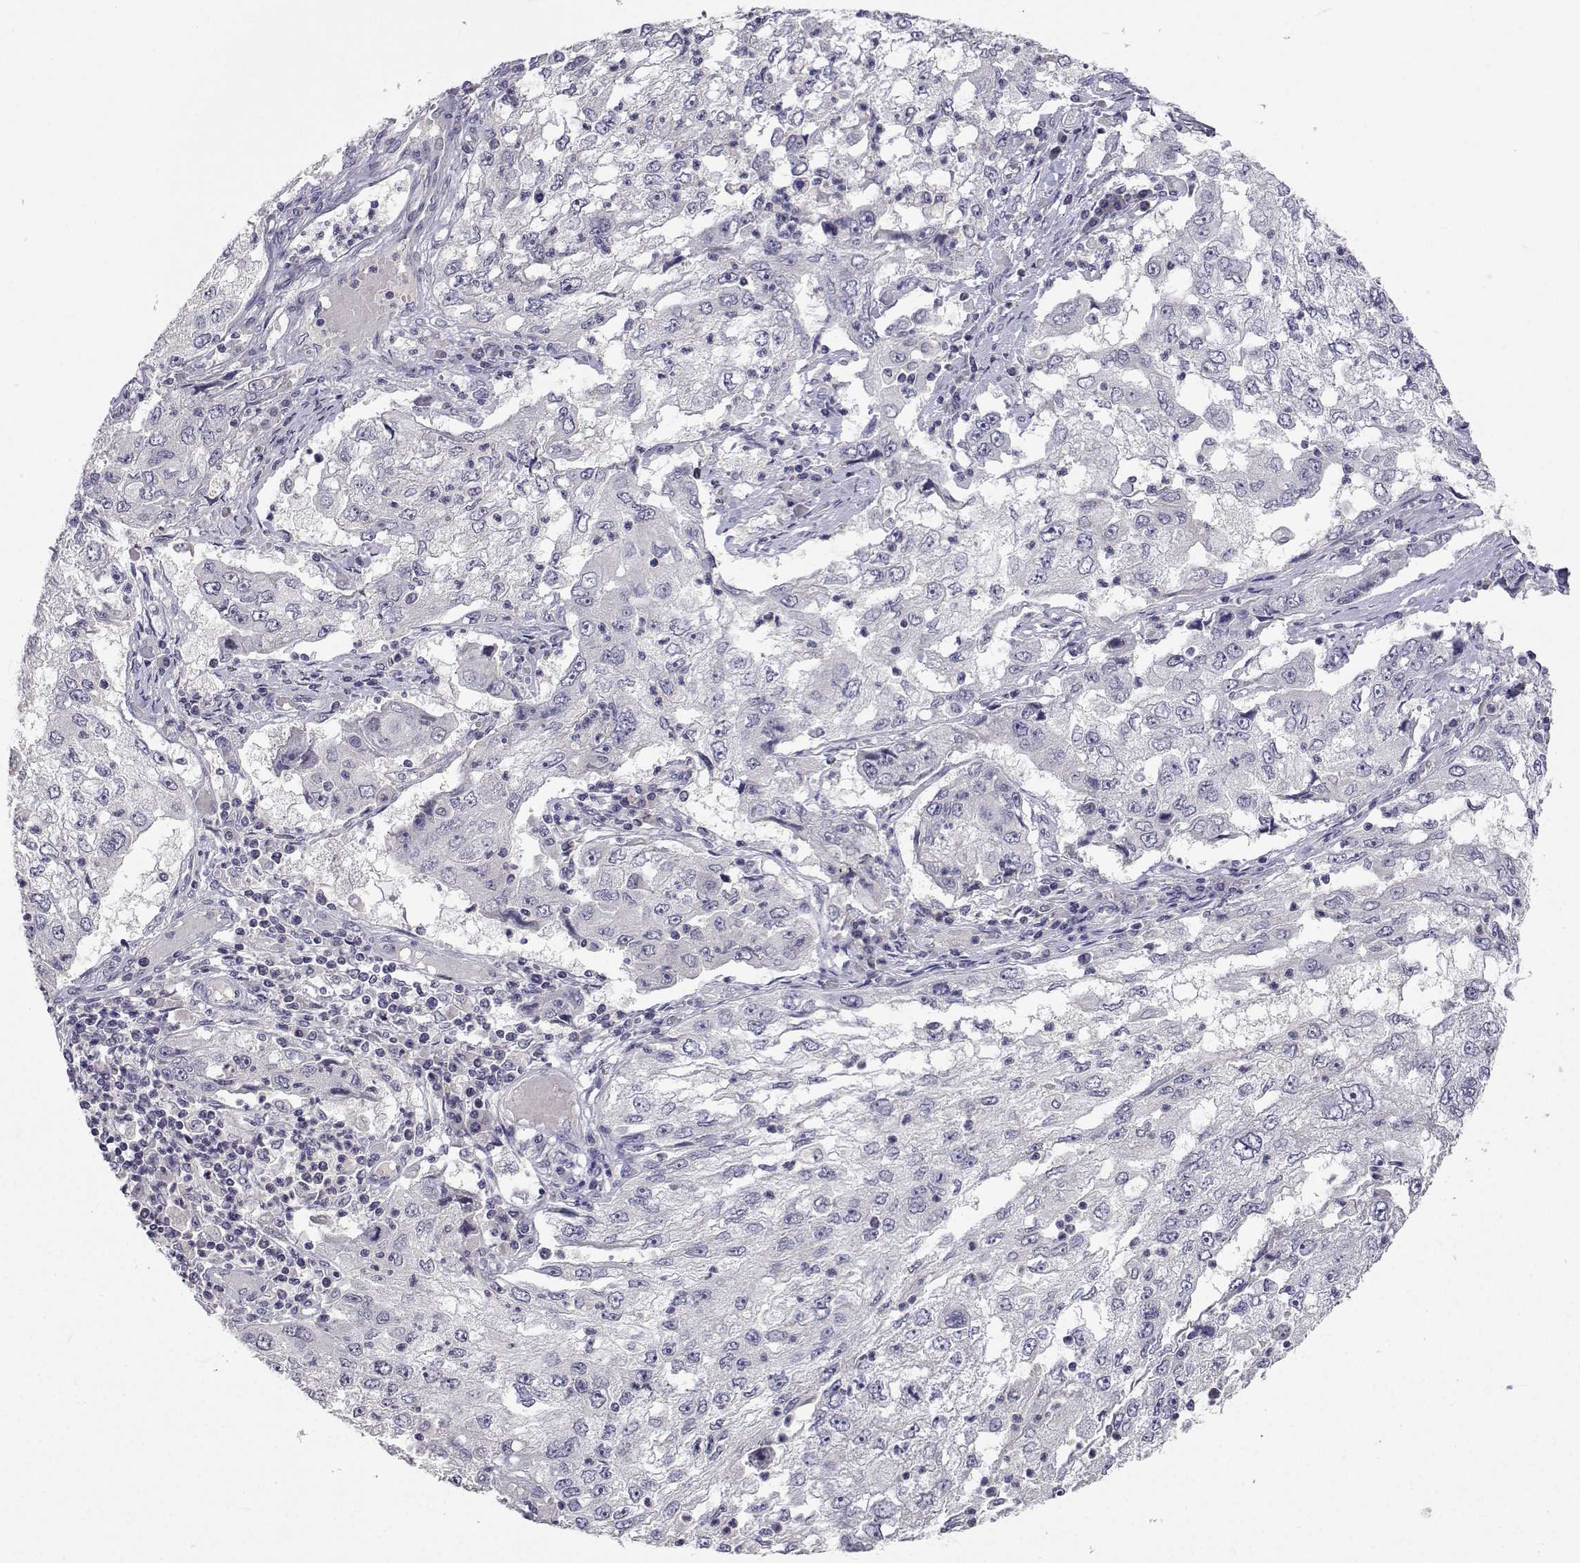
{"staining": {"intensity": "negative", "quantity": "none", "location": "none"}, "tissue": "cervical cancer", "cell_type": "Tumor cells", "image_type": "cancer", "snomed": [{"axis": "morphology", "description": "Squamous cell carcinoma, NOS"}, {"axis": "topography", "description": "Cervix"}], "caption": "This micrograph is of squamous cell carcinoma (cervical) stained with immunohistochemistry (IHC) to label a protein in brown with the nuclei are counter-stained blue. There is no positivity in tumor cells.", "gene": "SLC6A3", "patient": {"sex": "female", "age": 36}}